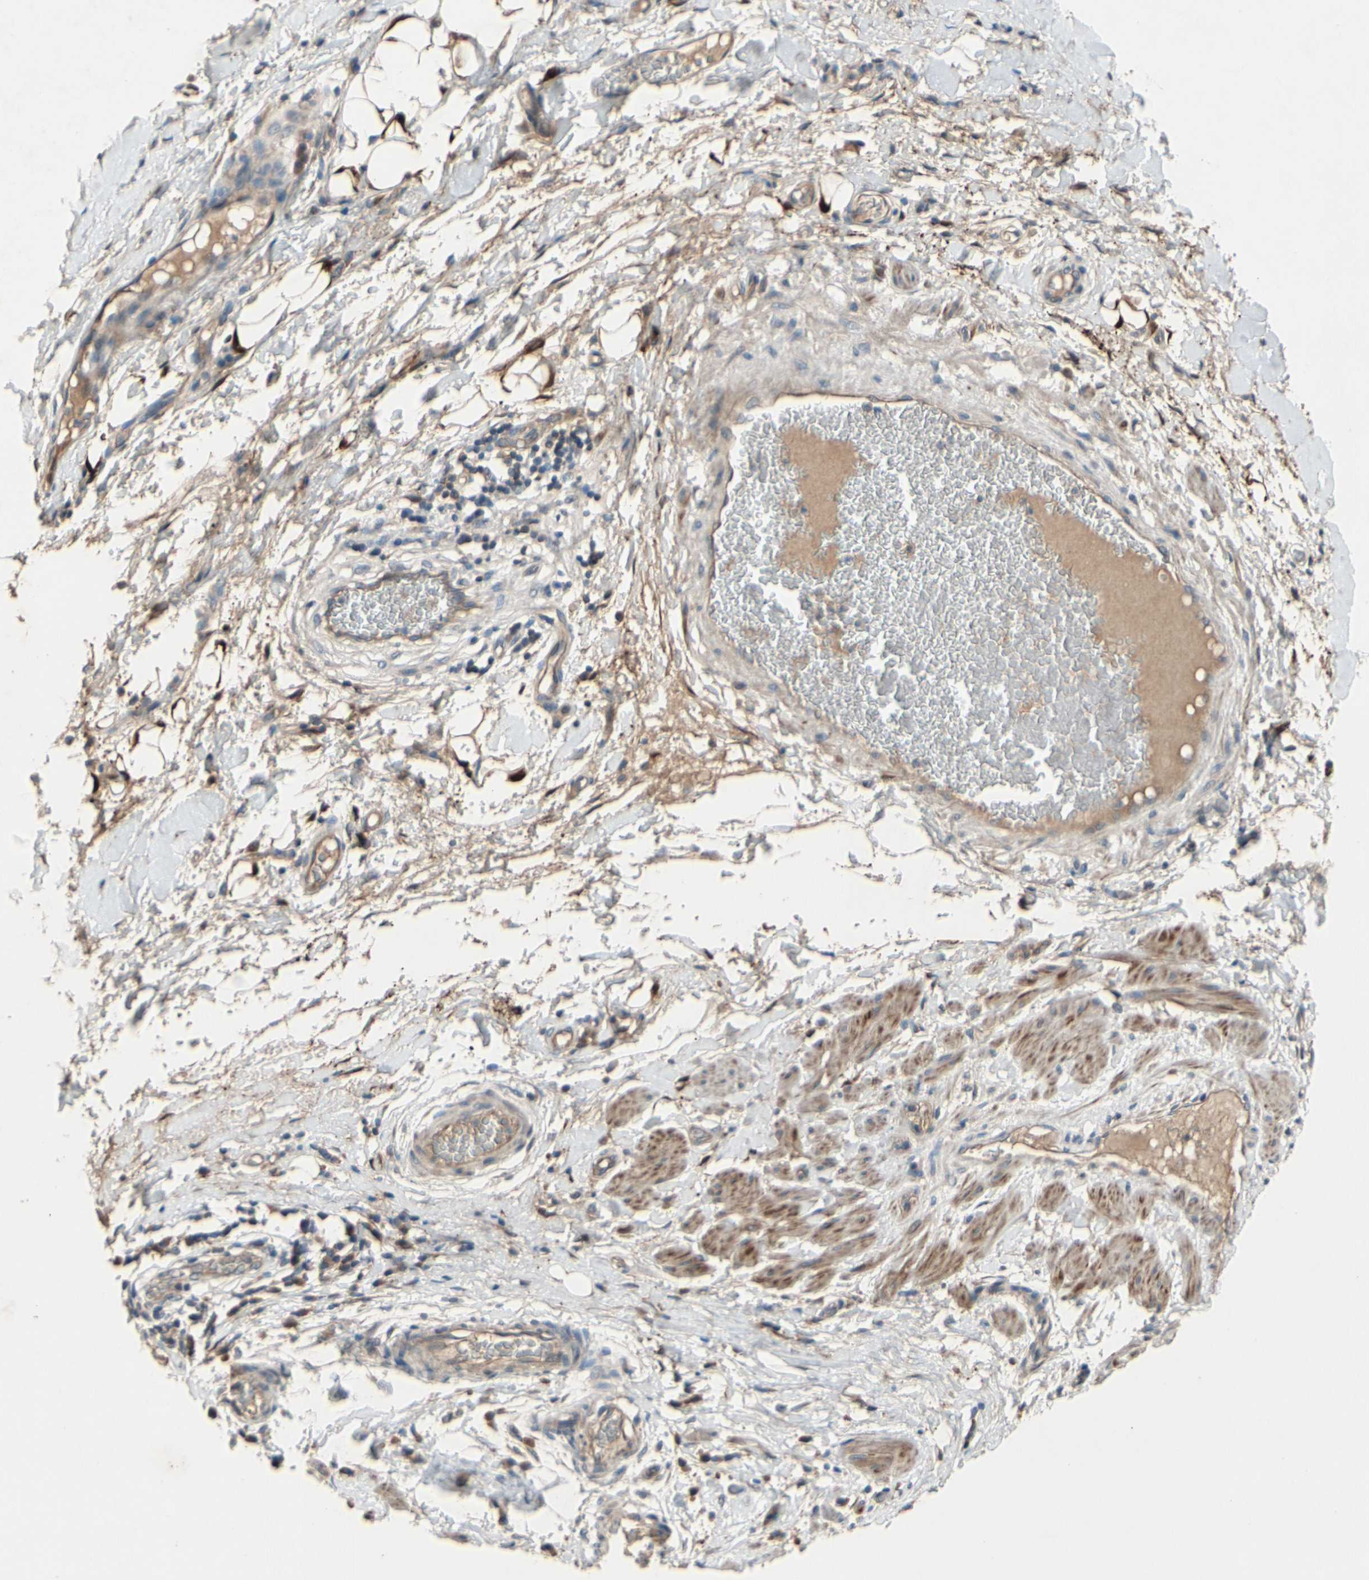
{"staining": {"intensity": "moderate", "quantity": ">75%", "location": "cytoplasmic/membranous,nuclear"}, "tissue": "adipose tissue", "cell_type": "Adipocytes", "image_type": "normal", "snomed": [{"axis": "morphology", "description": "Normal tissue, NOS"}, {"axis": "morphology", "description": "Adenocarcinoma, NOS"}, {"axis": "topography", "description": "Esophagus"}], "caption": "This is an image of IHC staining of unremarkable adipose tissue, which shows moderate expression in the cytoplasmic/membranous,nuclear of adipocytes.", "gene": "ICAM5", "patient": {"sex": "male", "age": 62}}